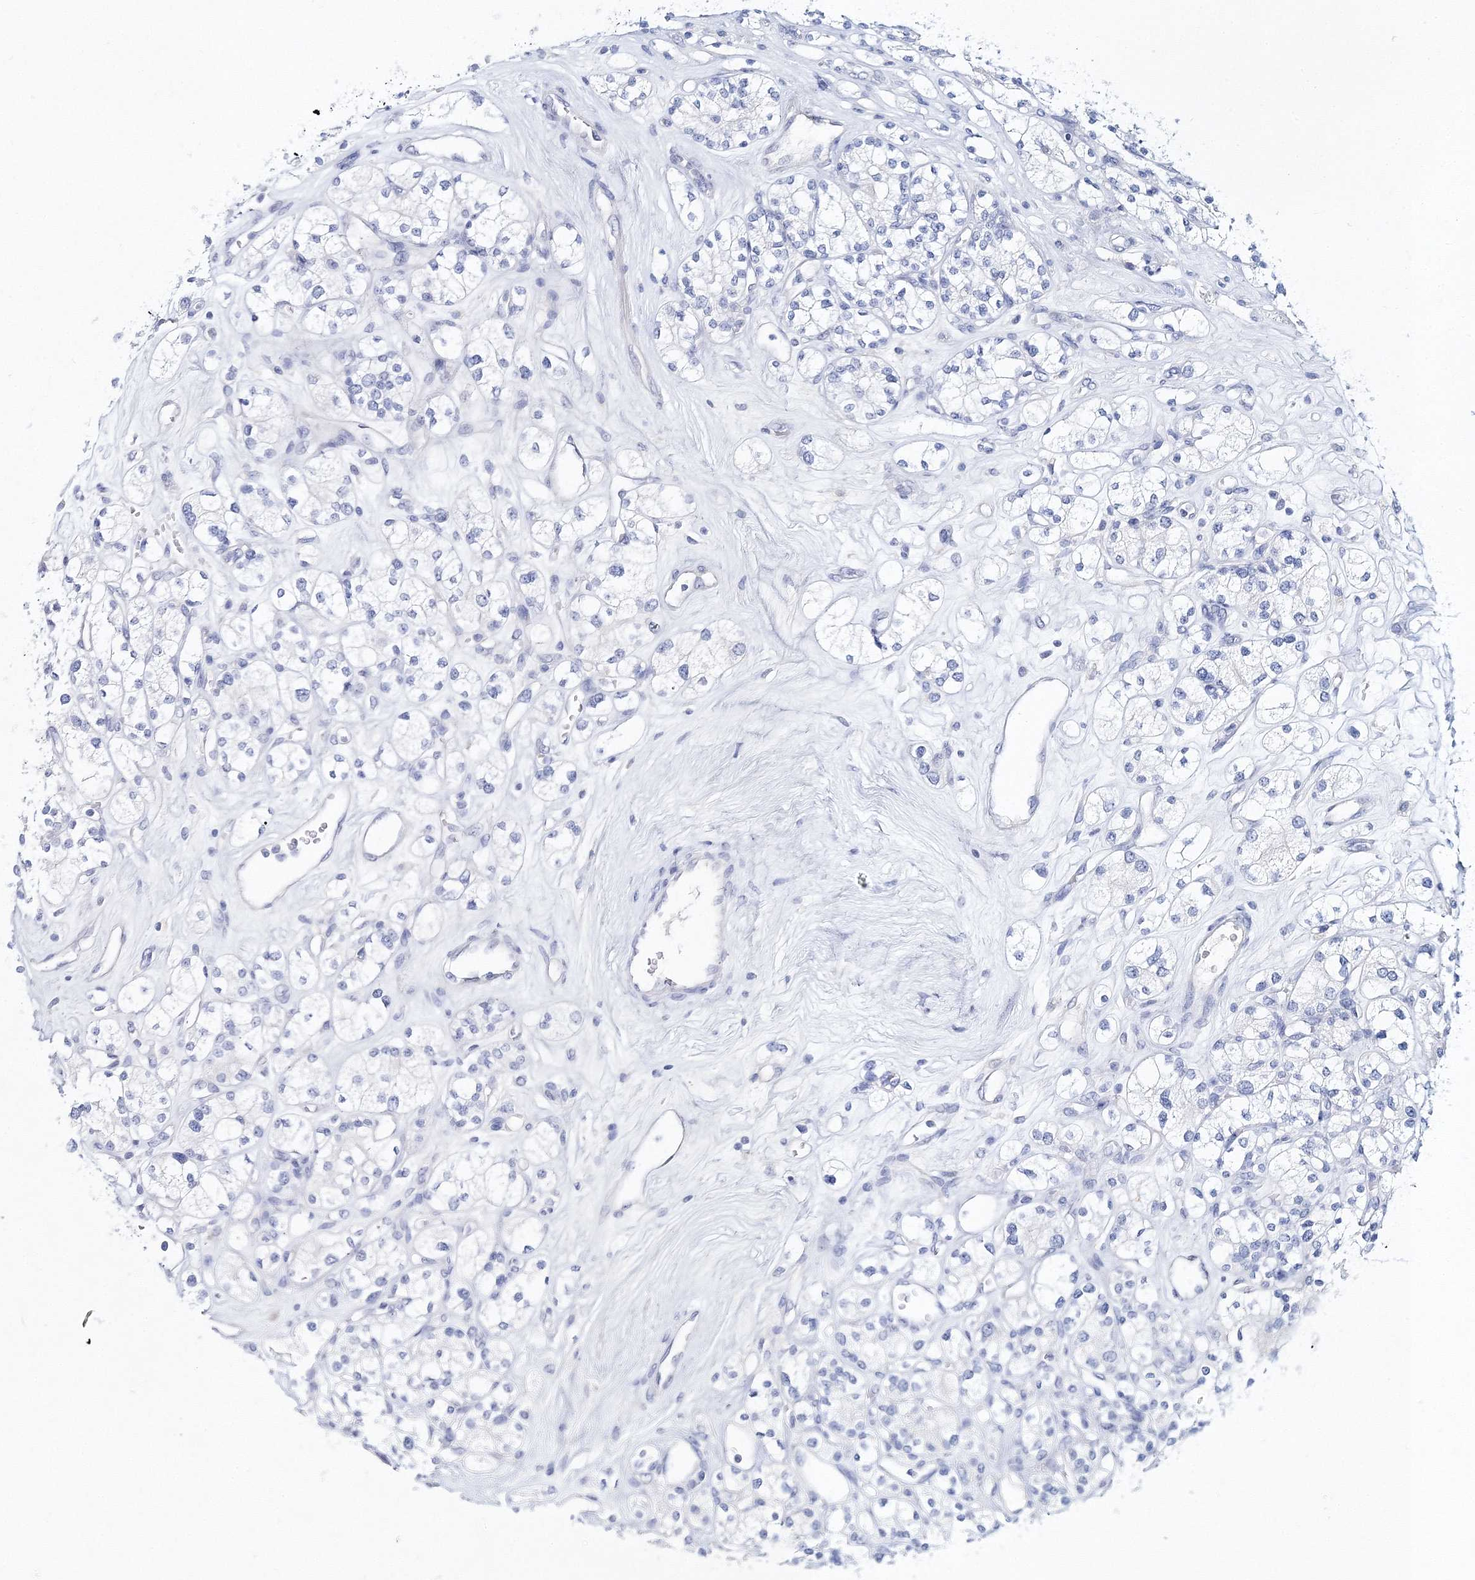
{"staining": {"intensity": "negative", "quantity": "none", "location": "none"}, "tissue": "renal cancer", "cell_type": "Tumor cells", "image_type": "cancer", "snomed": [{"axis": "morphology", "description": "Adenocarcinoma, NOS"}, {"axis": "topography", "description": "Kidney"}], "caption": "The immunohistochemistry (IHC) image has no significant staining in tumor cells of adenocarcinoma (renal) tissue.", "gene": "MYOZ2", "patient": {"sex": "male", "age": 77}}